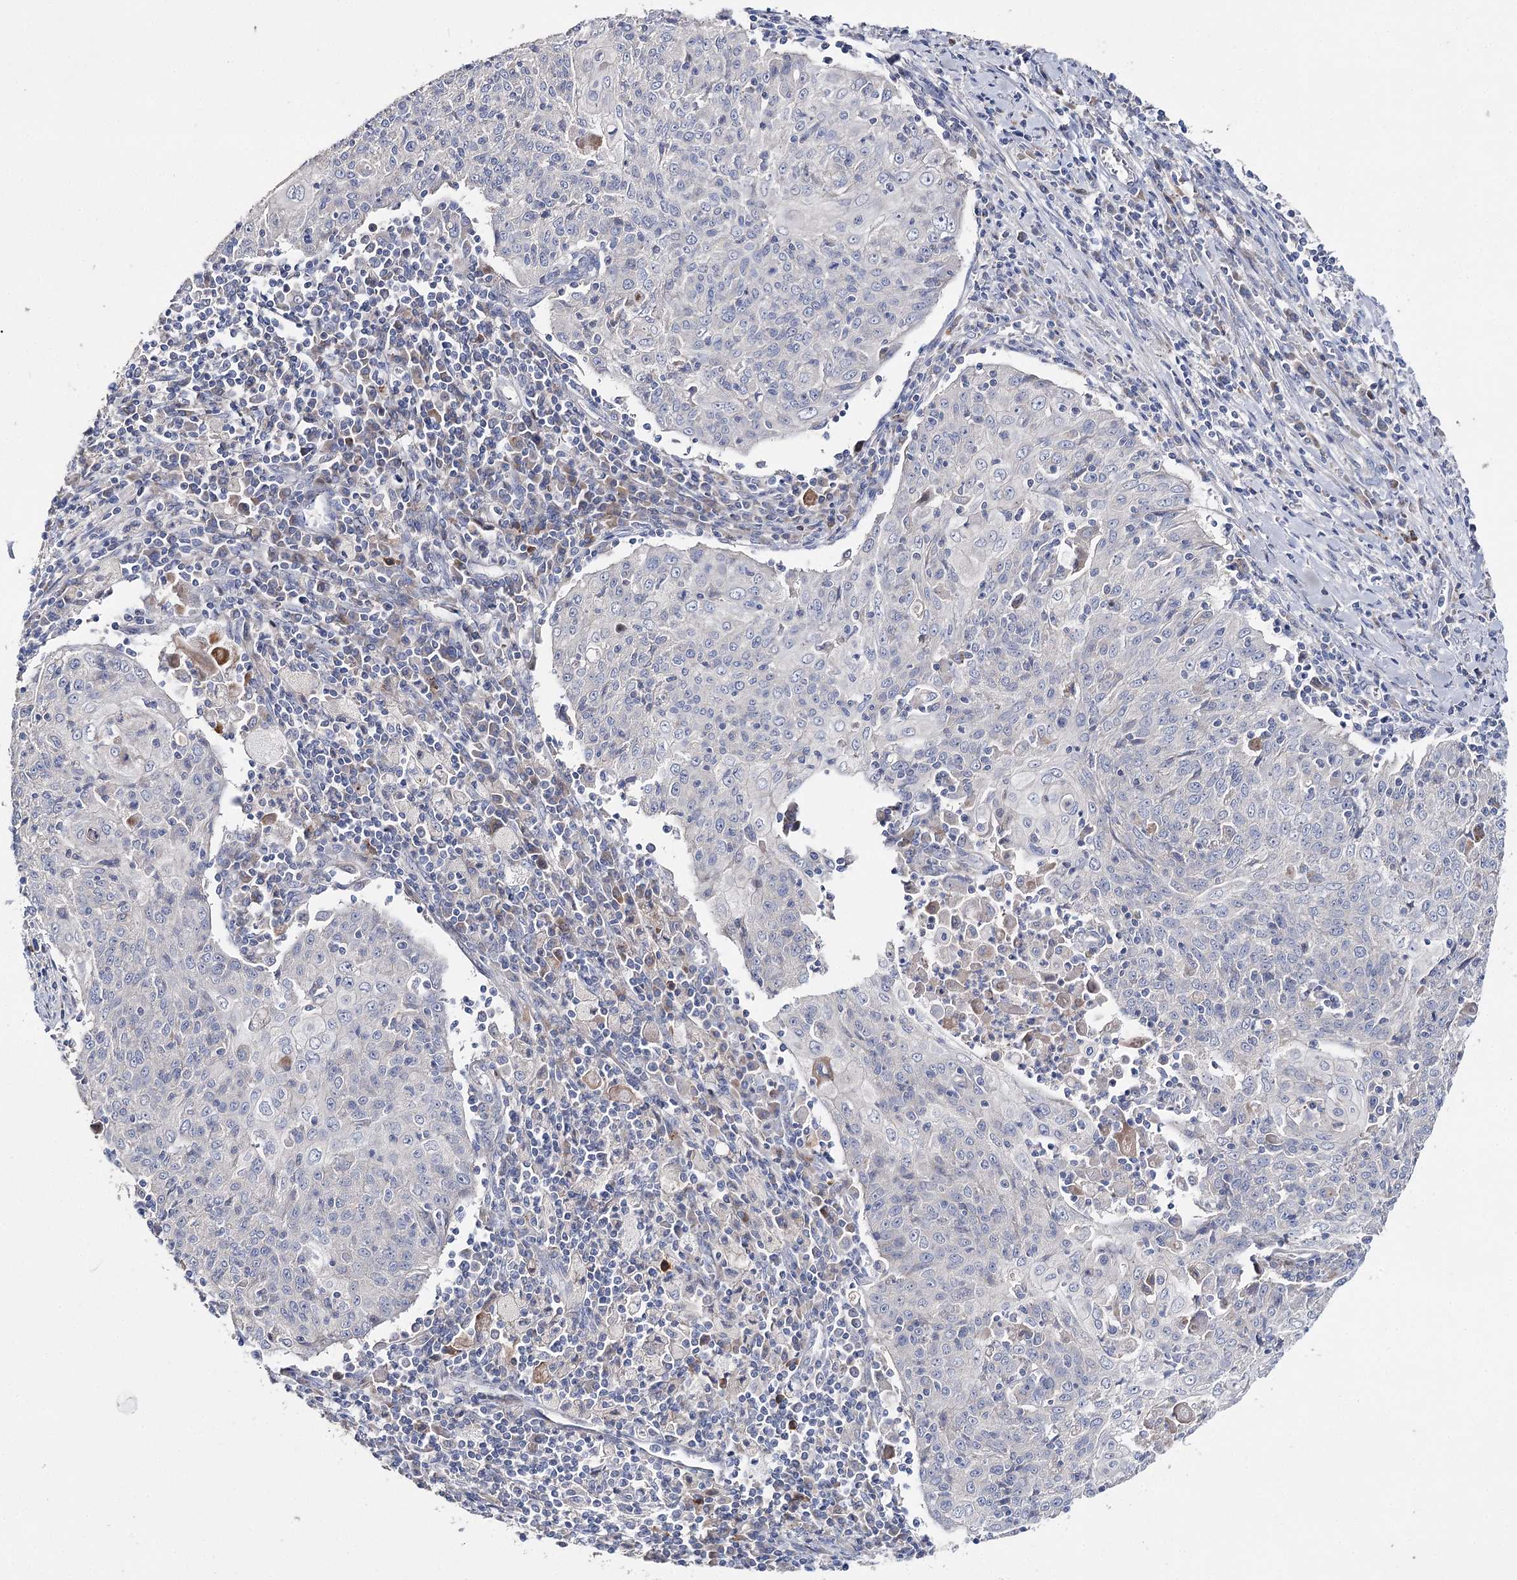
{"staining": {"intensity": "negative", "quantity": "none", "location": "none"}, "tissue": "cervical cancer", "cell_type": "Tumor cells", "image_type": "cancer", "snomed": [{"axis": "morphology", "description": "Squamous cell carcinoma, NOS"}, {"axis": "topography", "description": "Cervix"}], "caption": "Cervical cancer (squamous cell carcinoma) was stained to show a protein in brown. There is no significant staining in tumor cells. Nuclei are stained in blue.", "gene": "NRAP", "patient": {"sex": "female", "age": 48}}